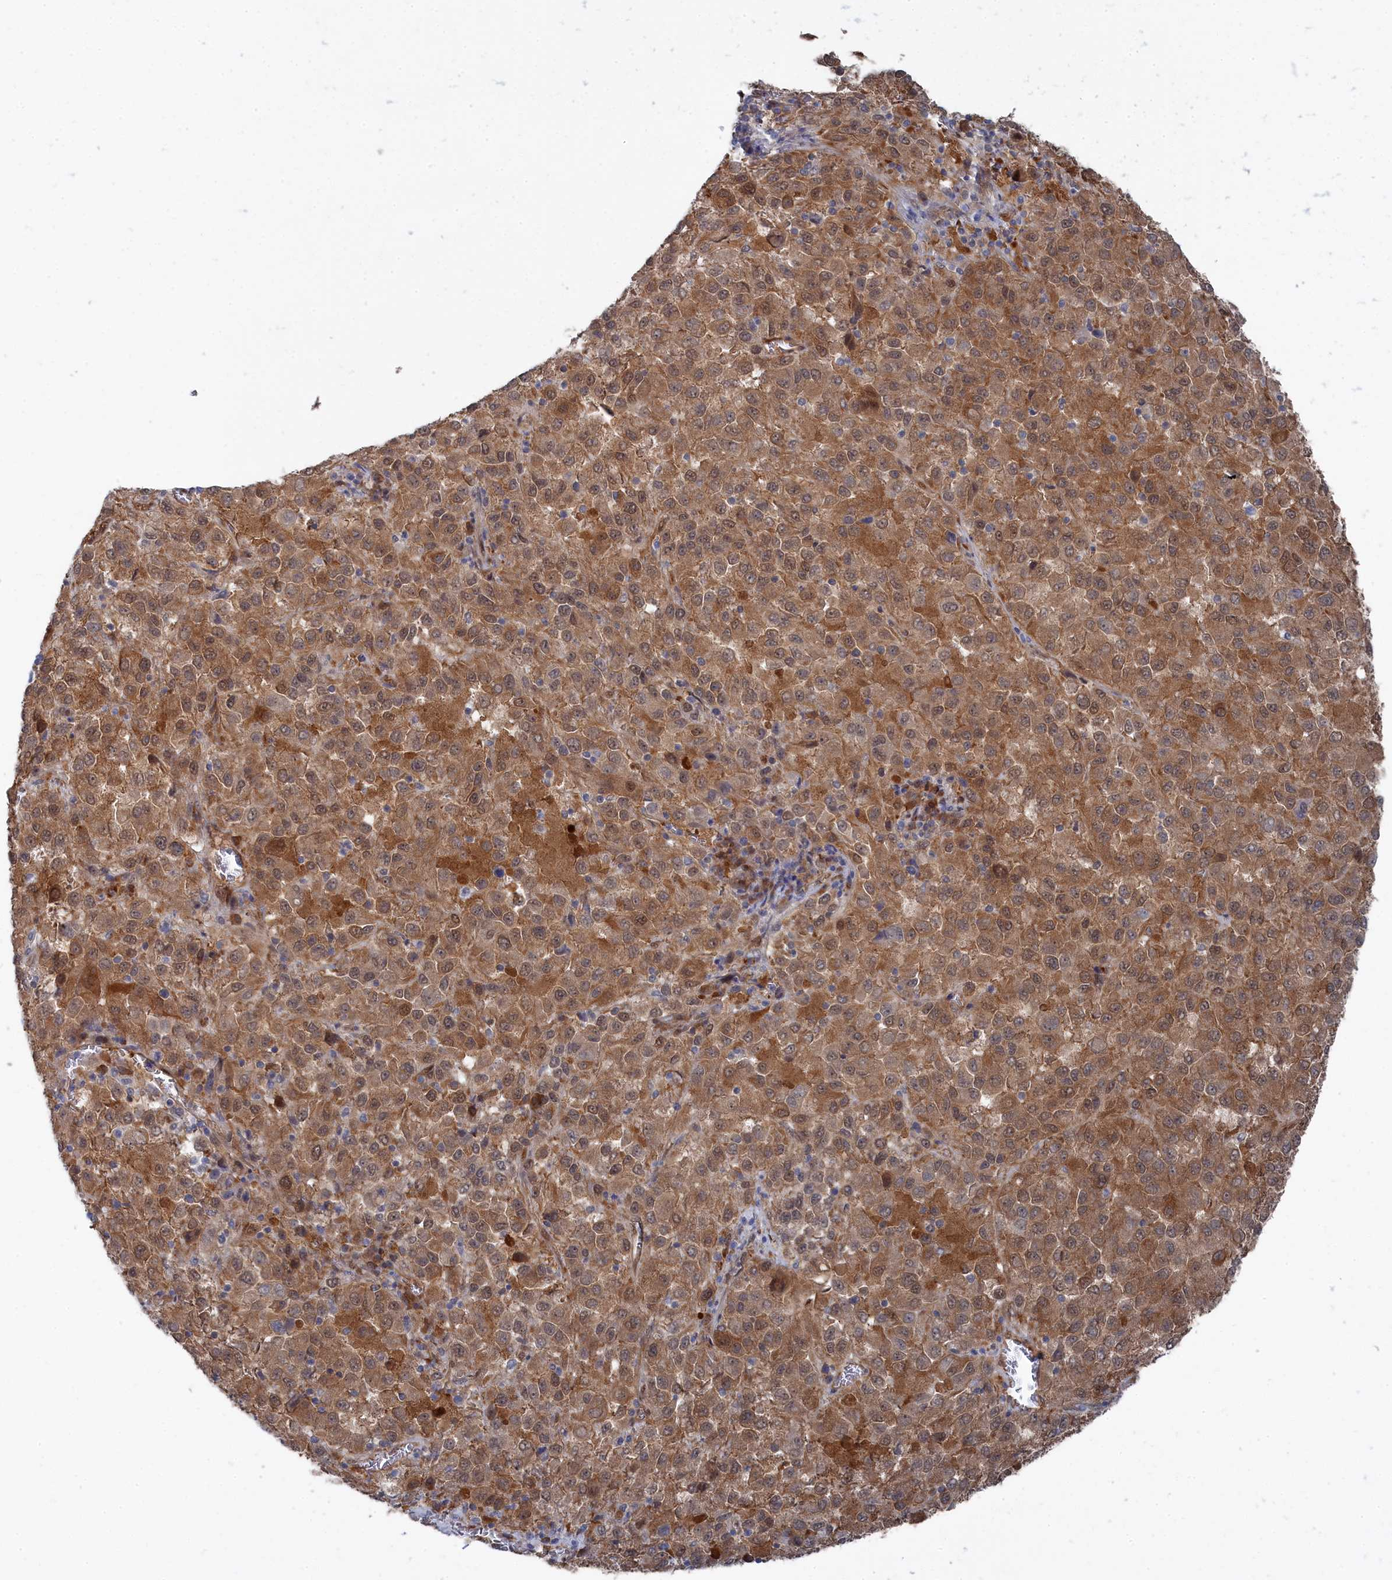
{"staining": {"intensity": "moderate", "quantity": ">75%", "location": "cytoplasmic/membranous,nuclear"}, "tissue": "melanoma", "cell_type": "Tumor cells", "image_type": "cancer", "snomed": [{"axis": "morphology", "description": "Malignant melanoma, Metastatic site"}, {"axis": "topography", "description": "Lung"}], "caption": "A high-resolution photomicrograph shows IHC staining of malignant melanoma (metastatic site), which exhibits moderate cytoplasmic/membranous and nuclear expression in approximately >75% of tumor cells.", "gene": "IRGQ", "patient": {"sex": "male", "age": 64}}